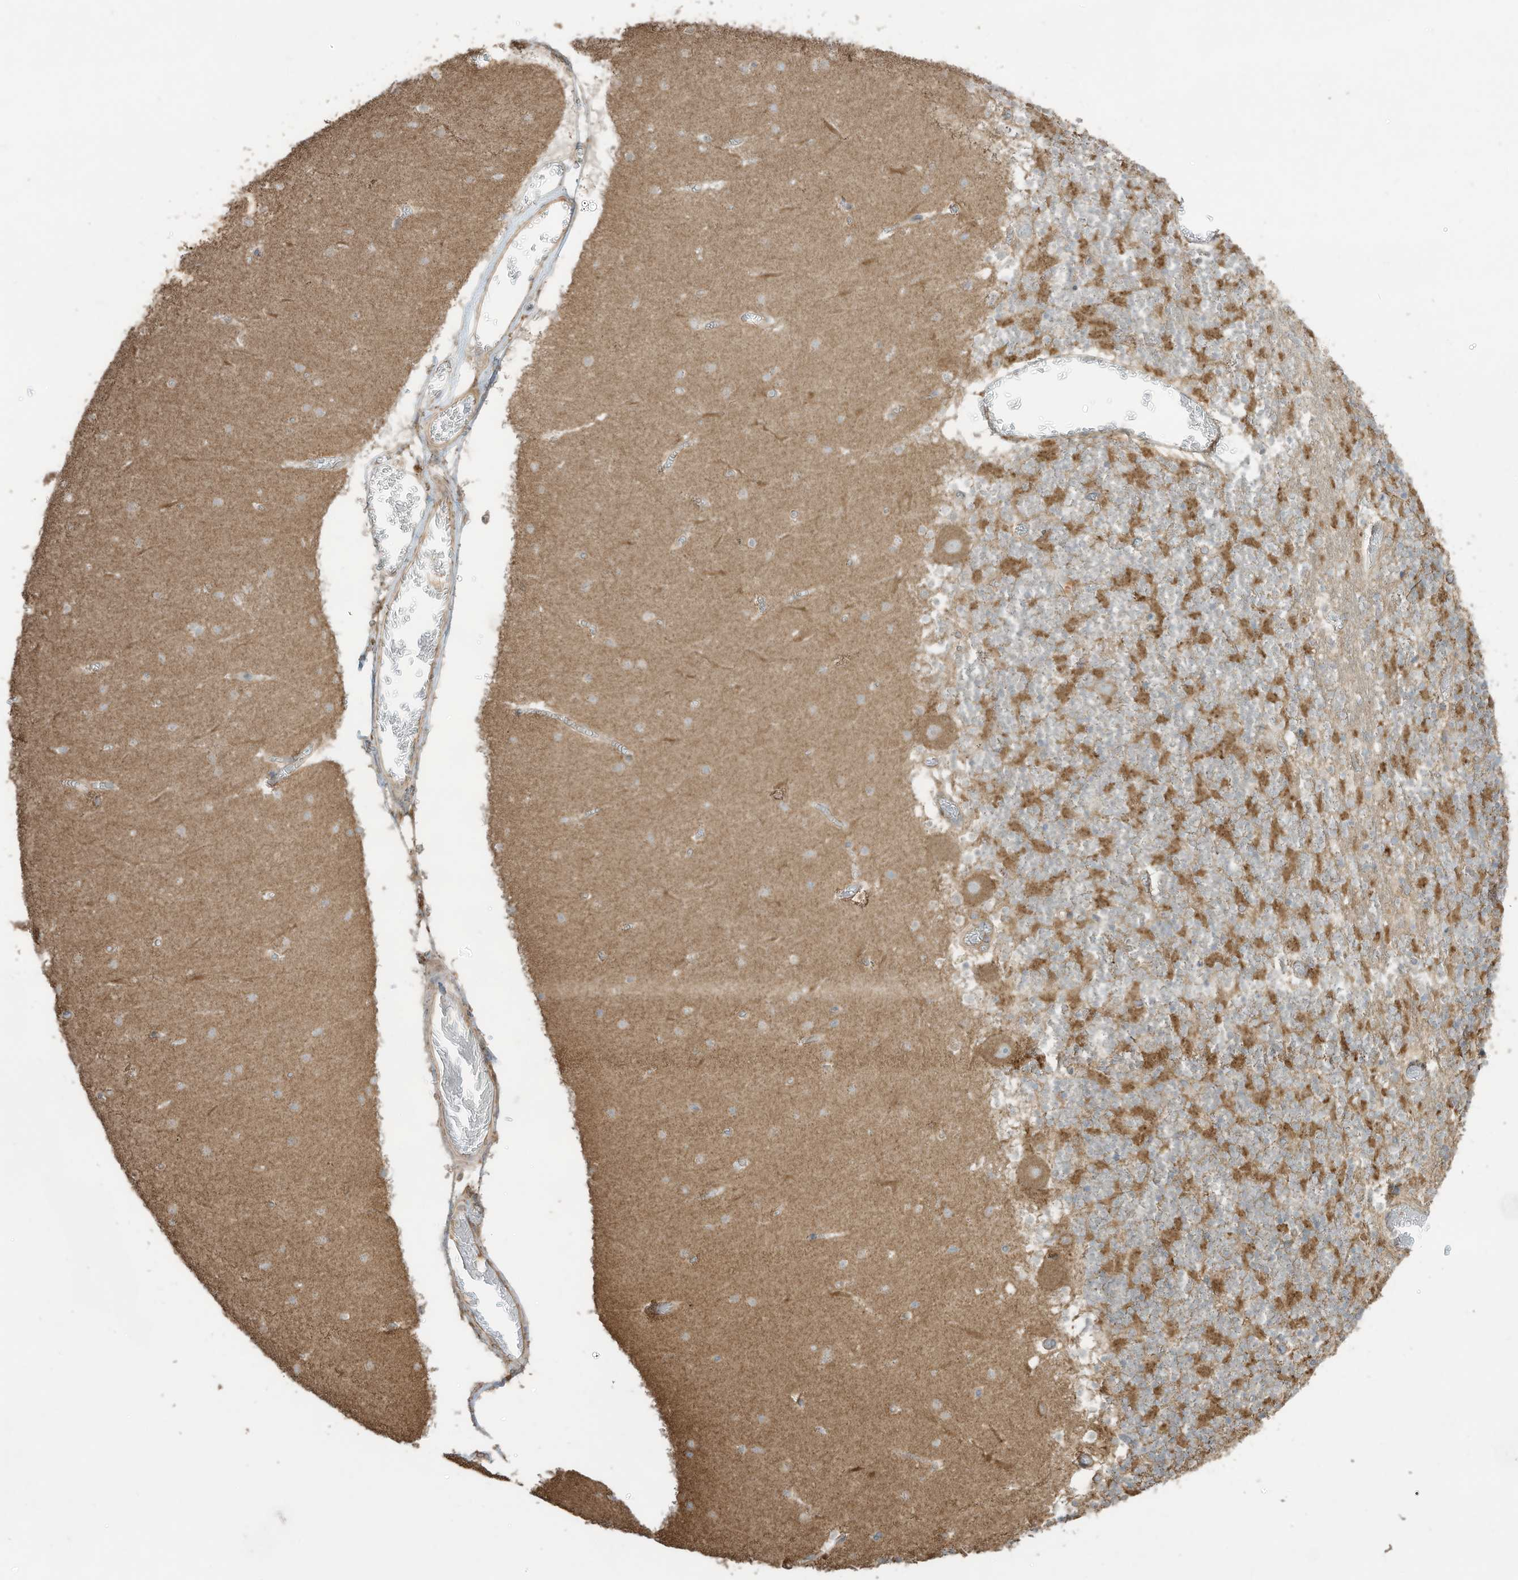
{"staining": {"intensity": "moderate", "quantity": "25%-75%", "location": "cytoplasmic/membranous"}, "tissue": "cerebellum", "cell_type": "Cells in granular layer", "image_type": "normal", "snomed": [{"axis": "morphology", "description": "Normal tissue, NOS"}, {"axis": "topography", "description": "Cerebellum"}], "caption": "Moderate cytoplasmic/membranous staining is appreciated in about 25%-75% of cells in granular layer in normal cerebellum.", "gene": "CGAS", "patient": {"sex": "female", "age": 28}}